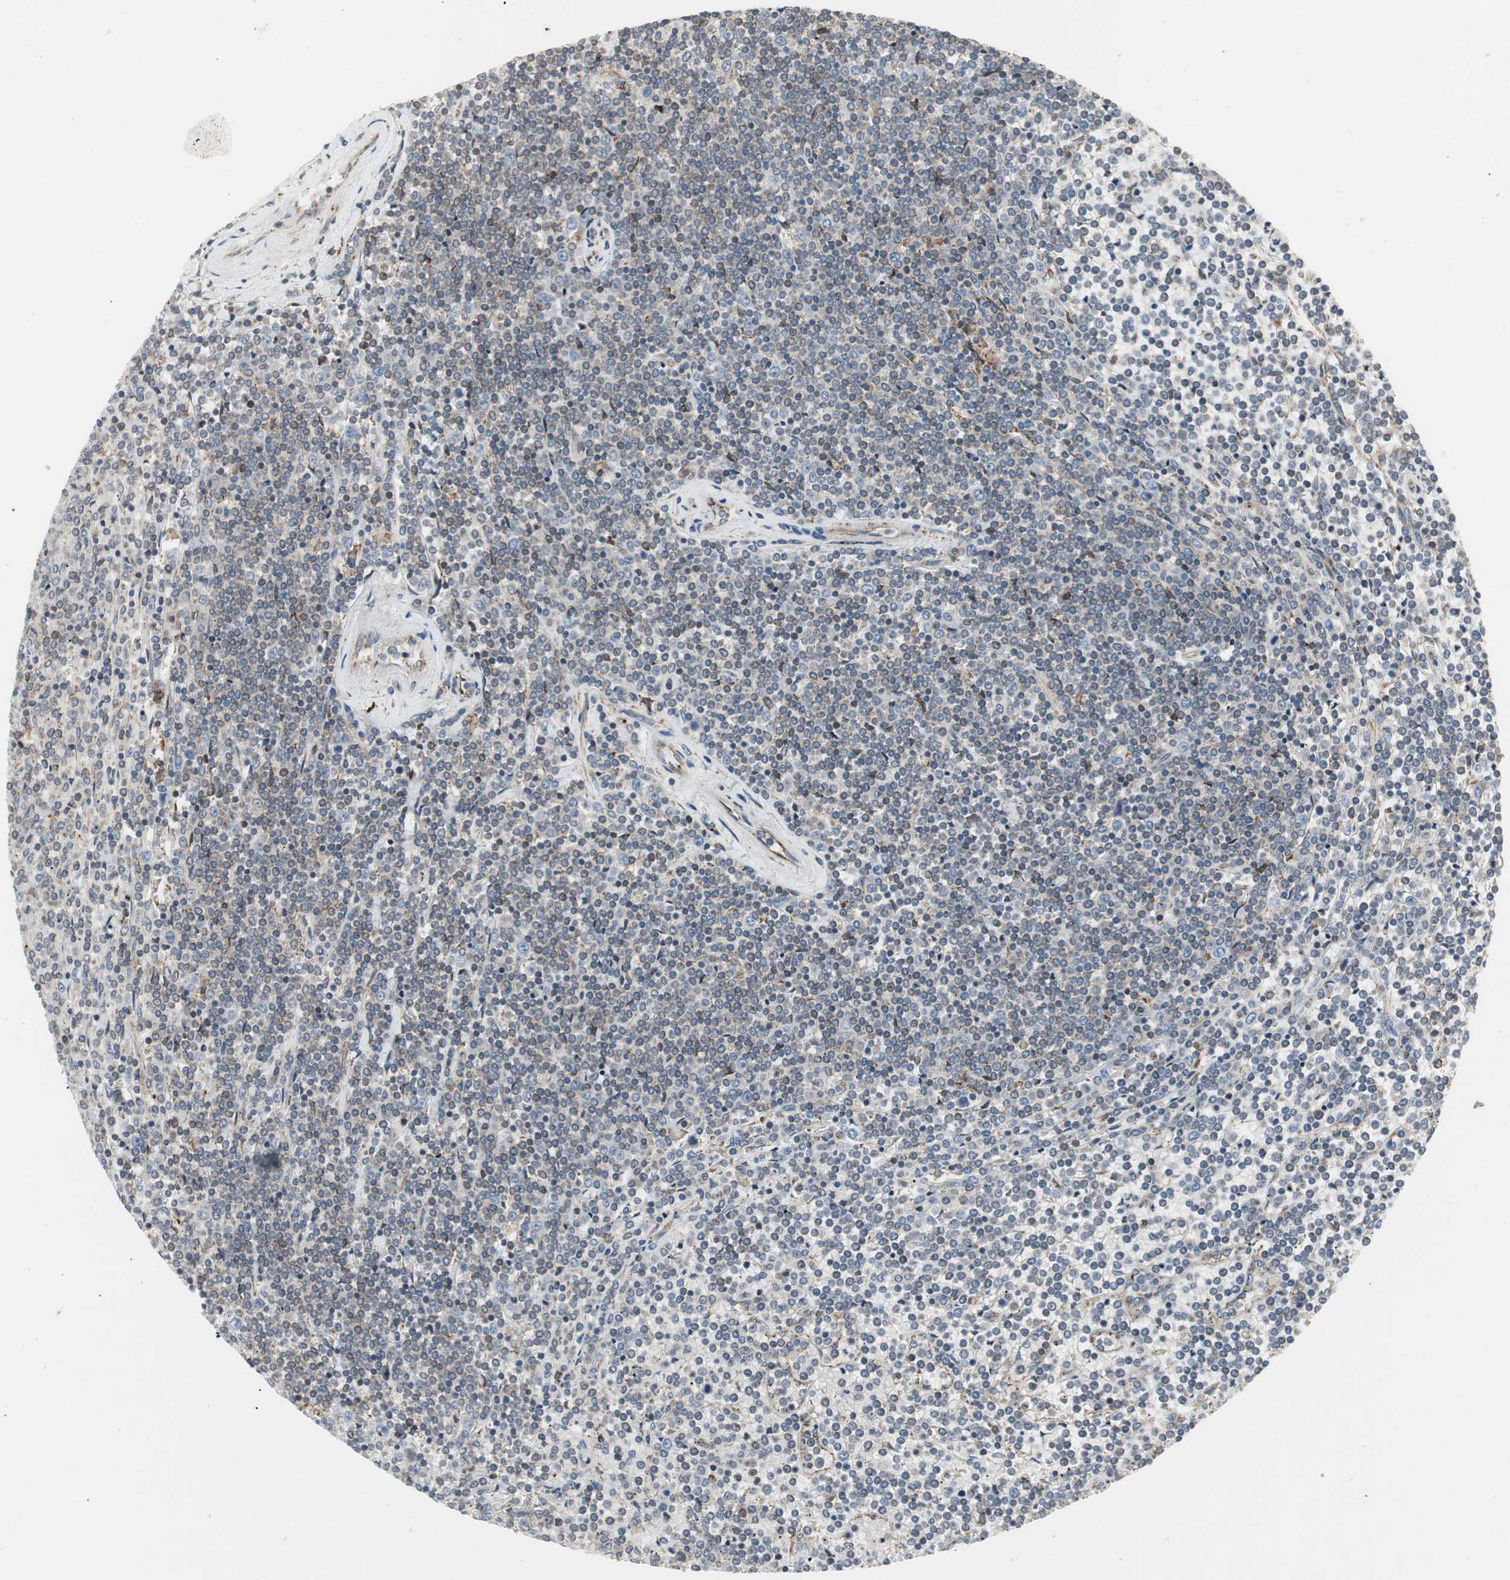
{"staining": {"intensity": "weak", "quantity": "25%-75%", "location": "cytoplasmic/membranous"}, "tissue": "lymphoma", "cell_type": "Tumor cells", "image_type": "cancer", "snomed": [{"axis": "morphology", "description": "Malignant lymphoma, non-Hodgkin's type, Low grade"}, {"axis": "topography", "description": "Spleen"}], "caption": "Immunohistochemistry of lymphoma reveals low levels of weak cytoplasmic/membranous positivity in approximately 25%-75% of tumor cells. Using DAB (3,3'-diaminobenzidine) (brown) and hematoxylin (blue) stains, captured at high magnification using brightfield microscopy.", "gene": "H6PD", "patient": {"sex": "female", "age": 19}}